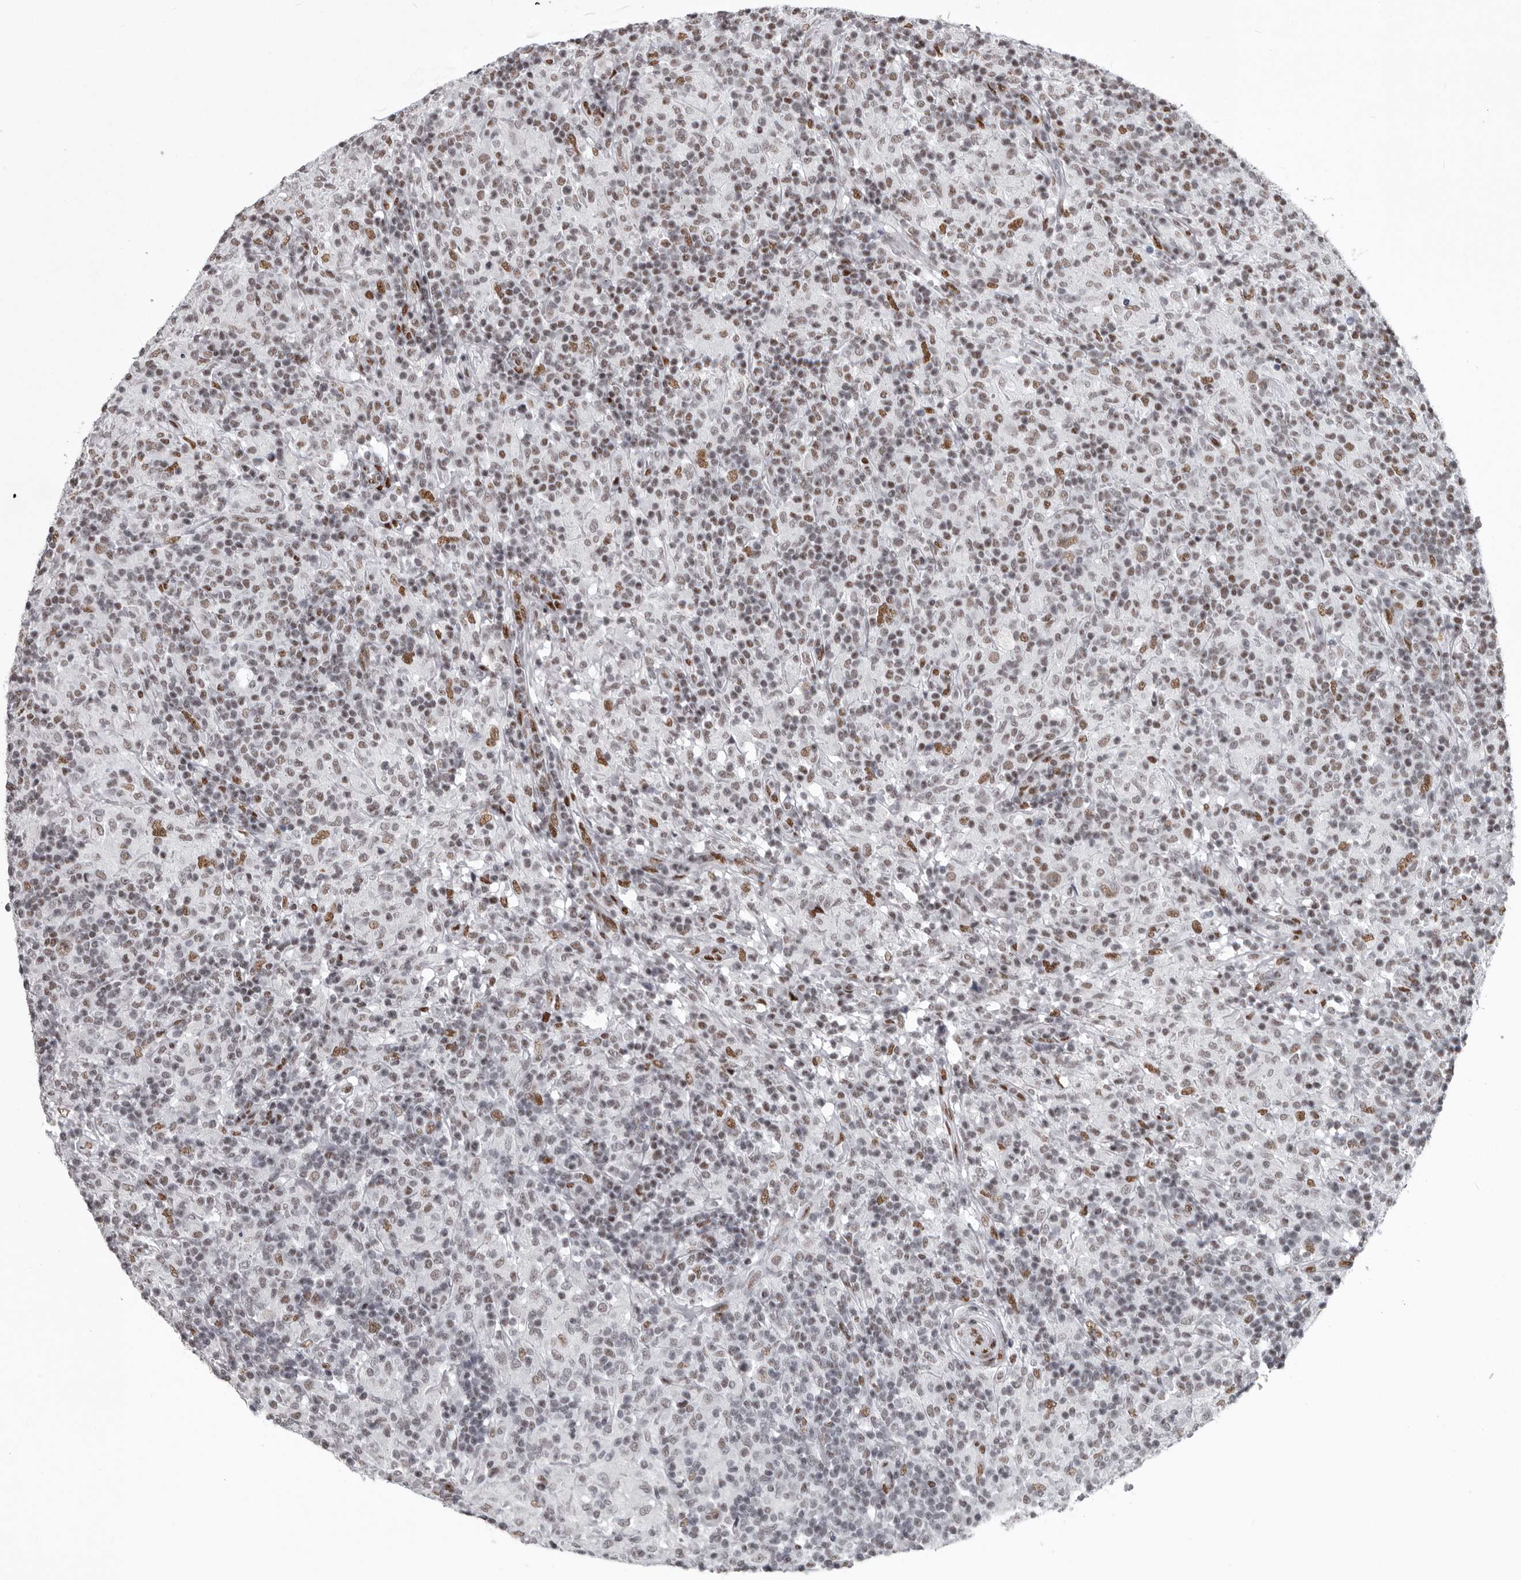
{"staining": {"intensity": "moderate", "quantity": ">75%", "location": "nuclear"}, "tissue": "lymphoma", "cell_type": "Tumor cells", "image_type": "cancer", "snomed": [{"axis": "morphology", "description": "Hodgkin's disease, NOS"}, {"axis": "topography", "description": "Lymph node"}], "caption": "DAB immunohistochemical staining of Hodgkin's disease shows moderate nuclear protein staining in approximately >75% of tumor cells.", "gene": "NUMA1", "patient": {"sex": "male", "age": 70}}